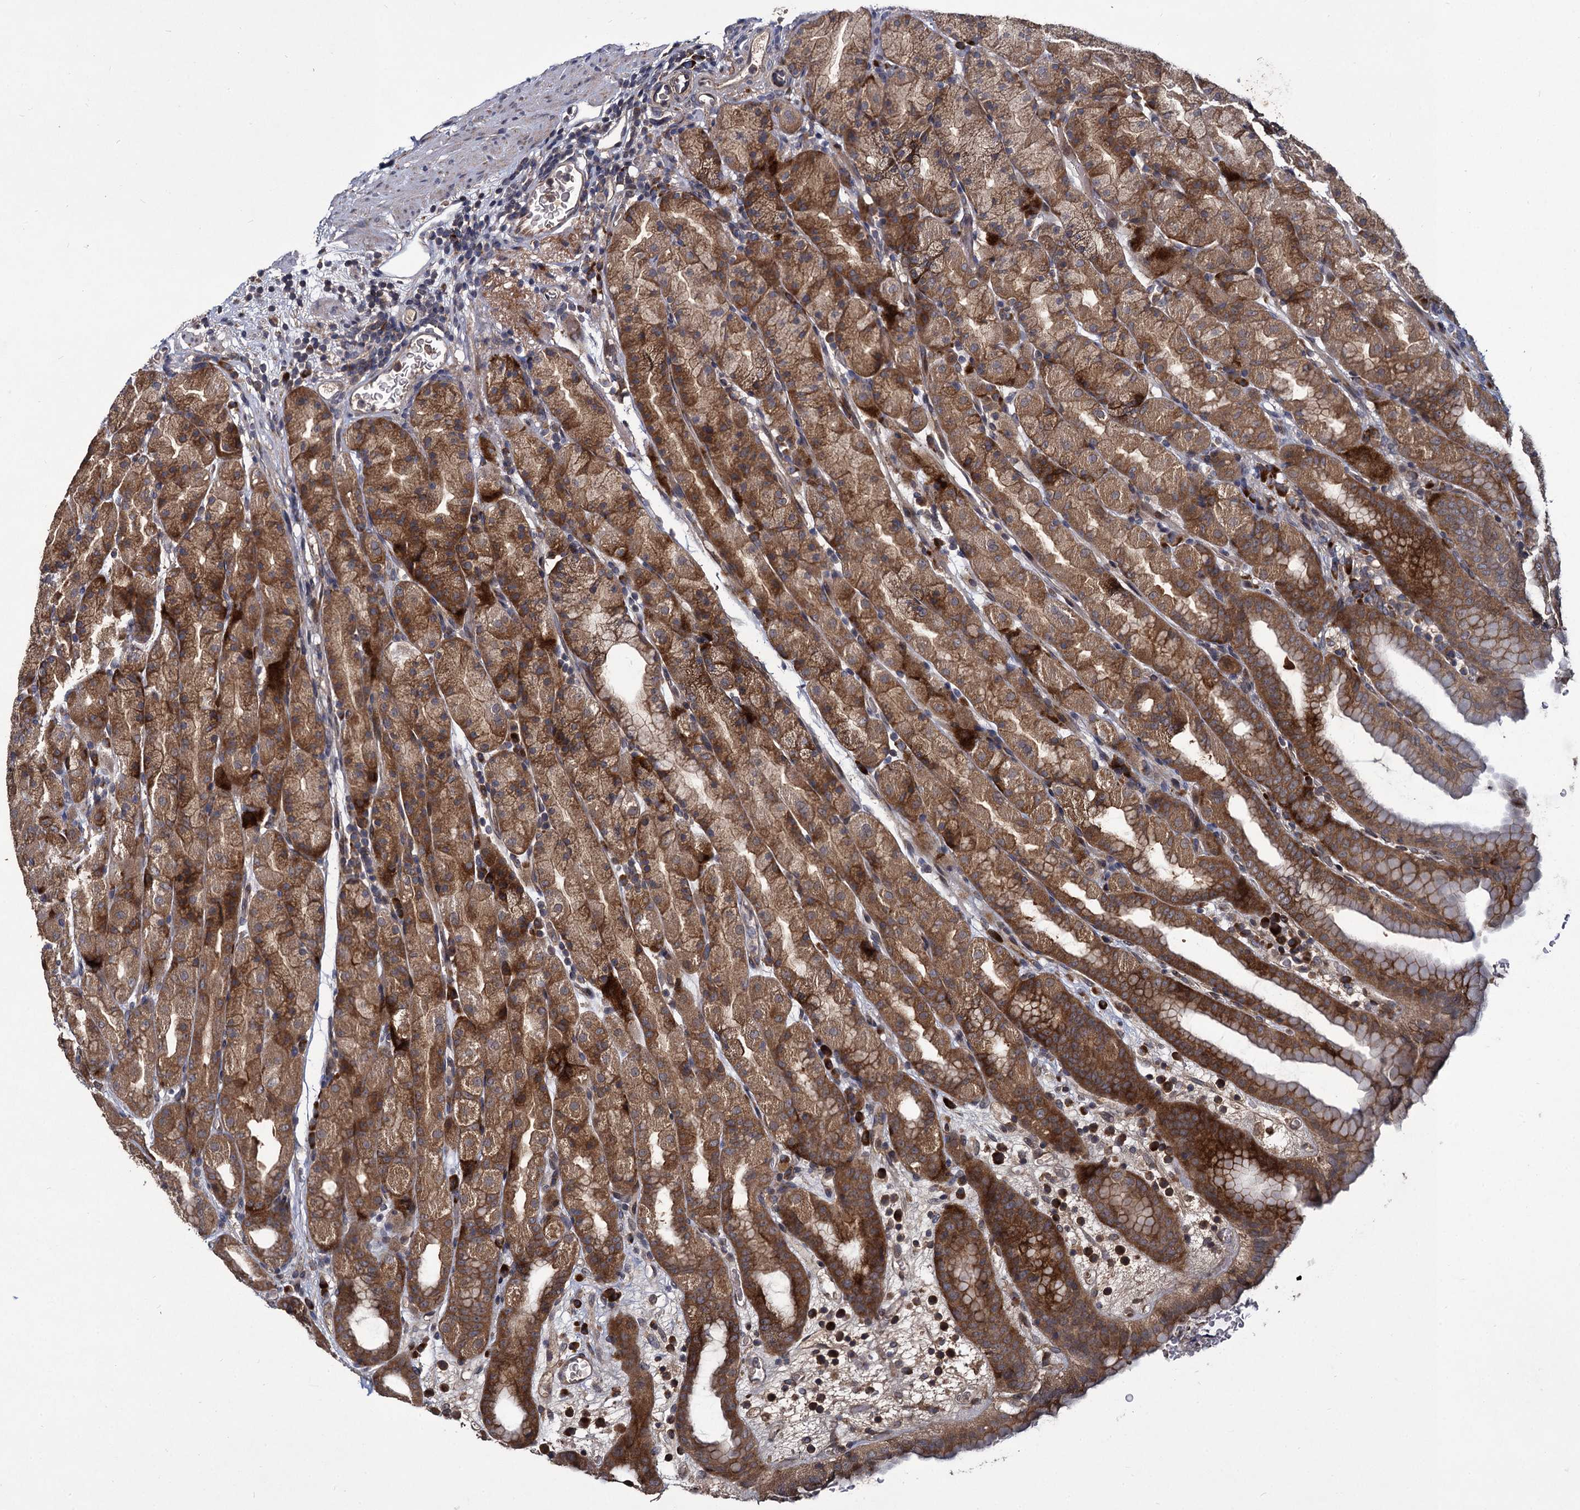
{"staining": {"intensity": "strong", "quantity": ">75%", "location": "cytoplasmic/membranous"}, "tissue": "stomach", "cell_type": "Glandular cells", "image_type": "normal", "snomed": [{"axis": "morphology", "description": "Normal tissue, NOS"}, {"axis": "topography", "description": "Stomach, upper"}], "caption": "High-power microscopy captured an immunohistochemistry histopathology image of unremarkable stomach, revealing strong cytoplasmic/membranous expression in approximately >75% of glandular cells.", "gene": "INPPL1", "patient": {"sex": "male", "age": 68}}